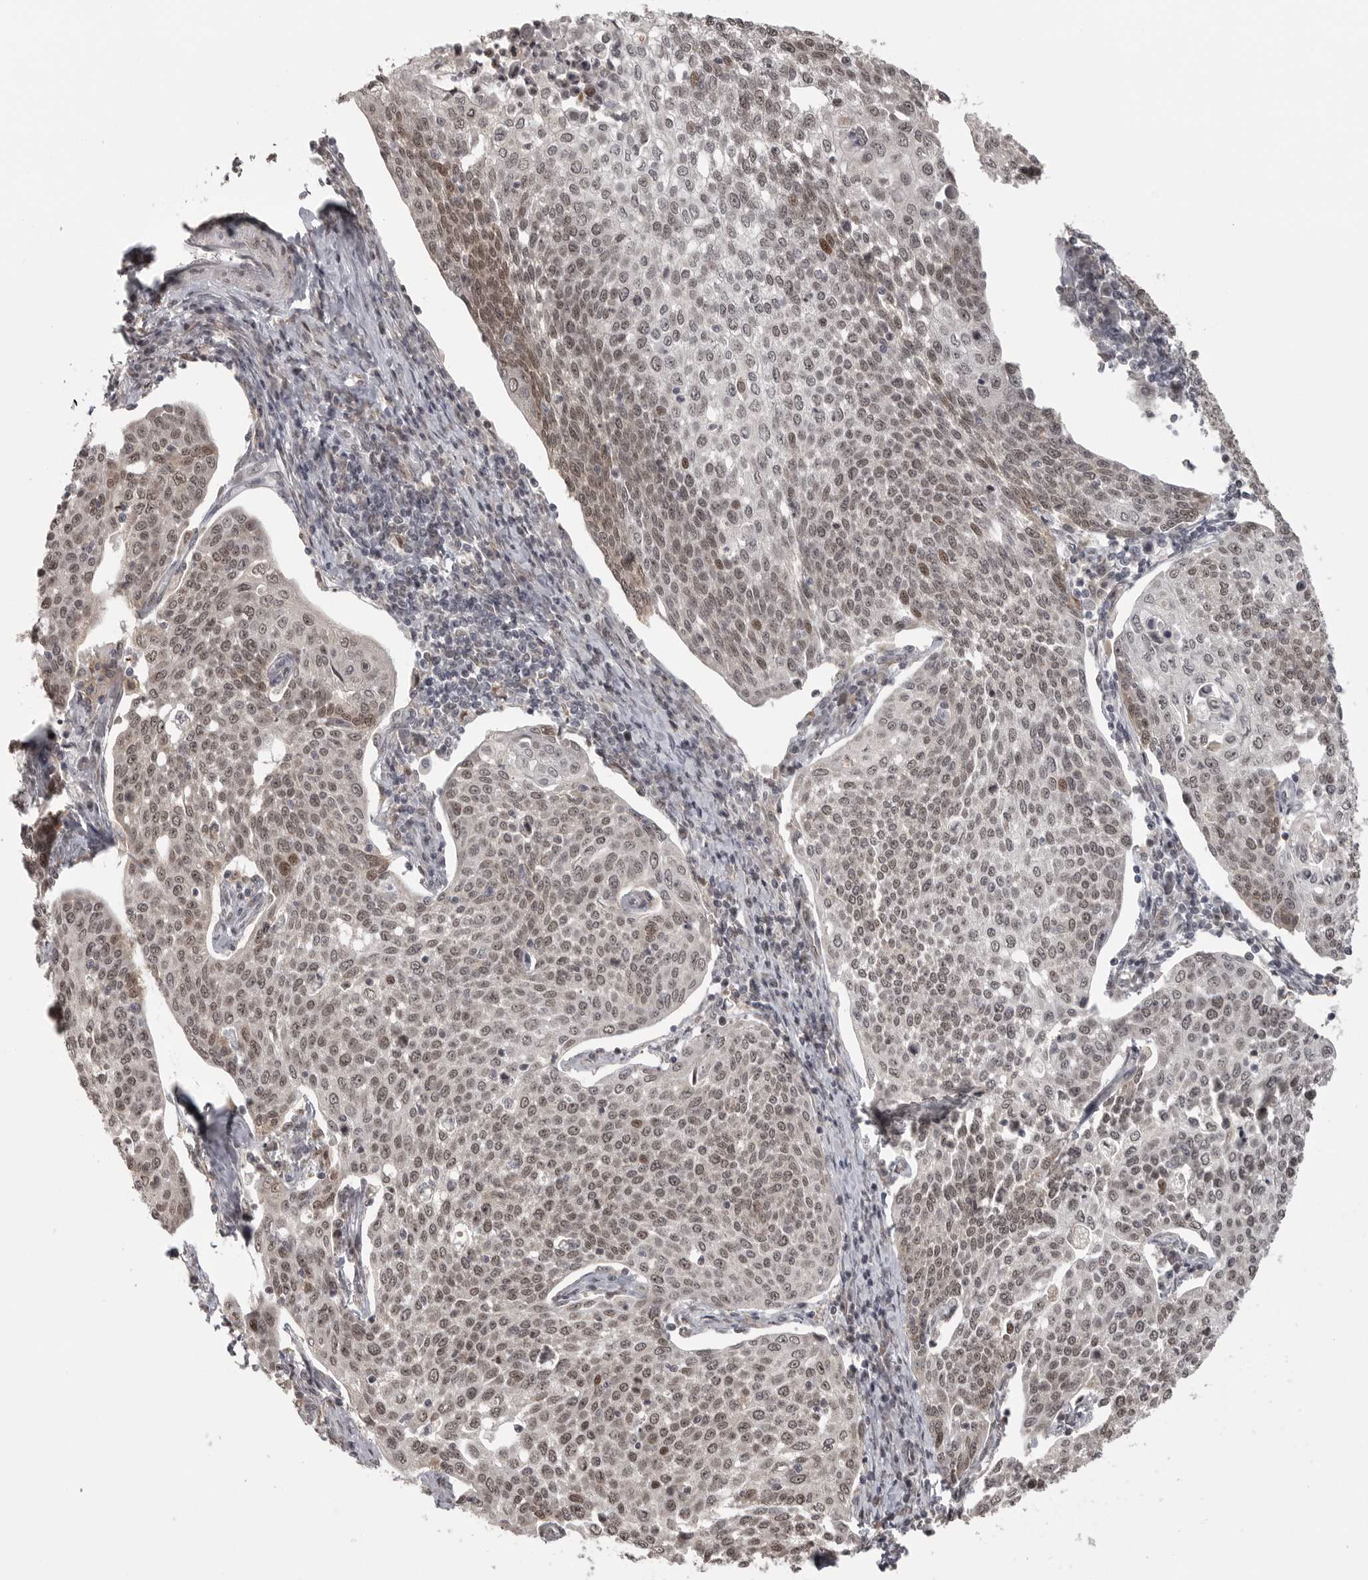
{"staining": {"intensity": "weak", "quantity": ">75%", "location": "nuclear"}, "tissue": "cervical cancer", "cell_type": "Tumor cells", "image_type": "cancer", "snomed": [{"axis": "morphology", "description": "Squamous cell carcinoma, NOS"}, {"axis": "topography", "description": "Cervix"}], "caption": "About >75% of tumor cells in human cervical cancer (squamous cell carcinoma) show weak nuclear protein positivity as visualized by brown immunohistochemical staining.", "gene": "ISG20L2", "patient": {"sex": "female", "age": 34}}